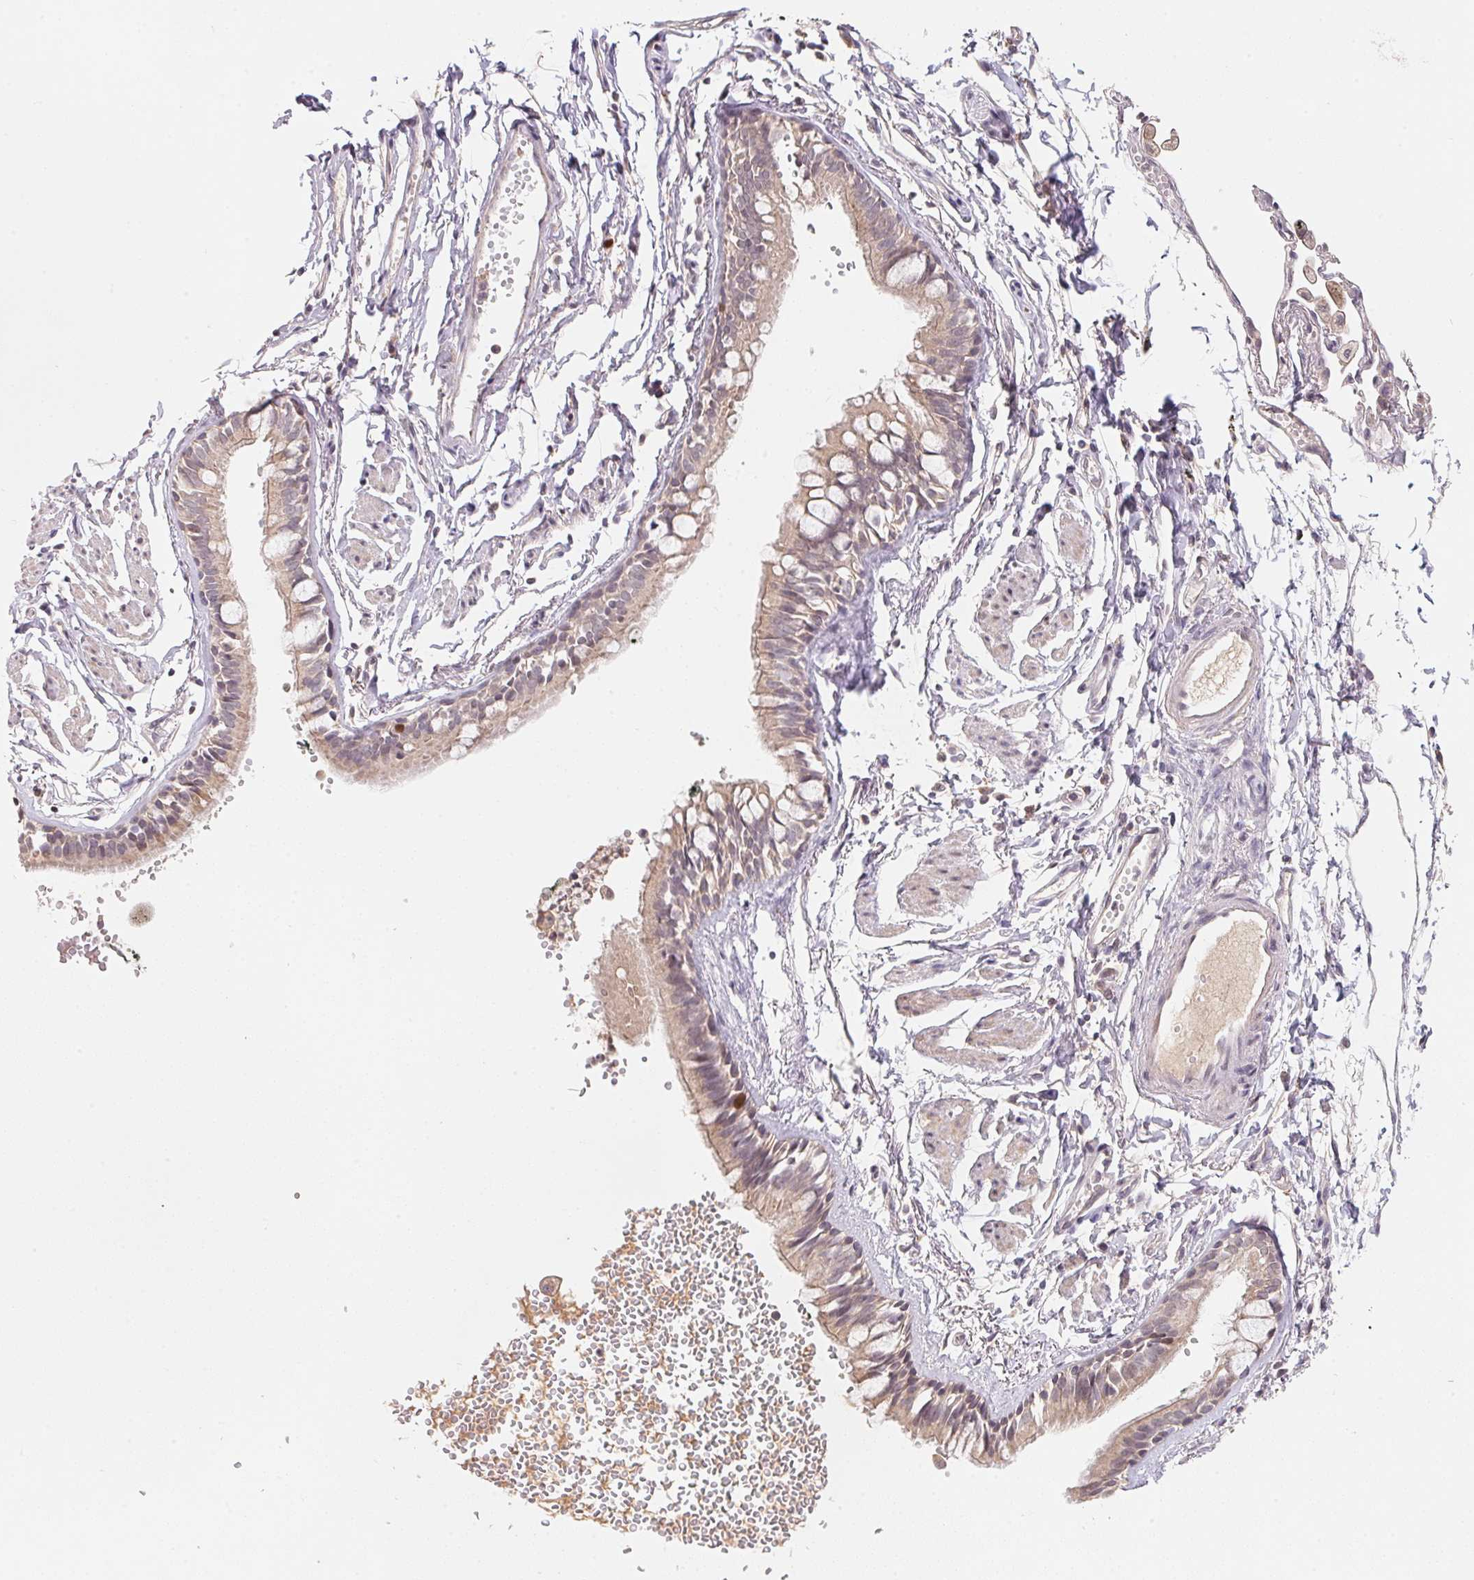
{"staining": {"intensity": "weak", "quantity": "25%-75%", "location": "cytoplasmic/membranous,nuclear"}, "tissue": "bronchus", "cell_type": "Respiratory epithelial cells", "image_type": "normal", "snomed": [{"axis": "morphology", "description": "Normal tissue, NOS"}, {"axis": "topography", "description": "Cartilage tissue"}, {"axis": "topography", "description": "Bronchus"}], "caption": "This histopathology image reveals immunohistochemistry staining of benign human bronchus, with low weak cytoplasmic/membranous,nuclear positivity in about 25%-75% of respiratory epithelial cells.", "gene": "KIFC1", "patient": {"sex": "female", "age": 59}}